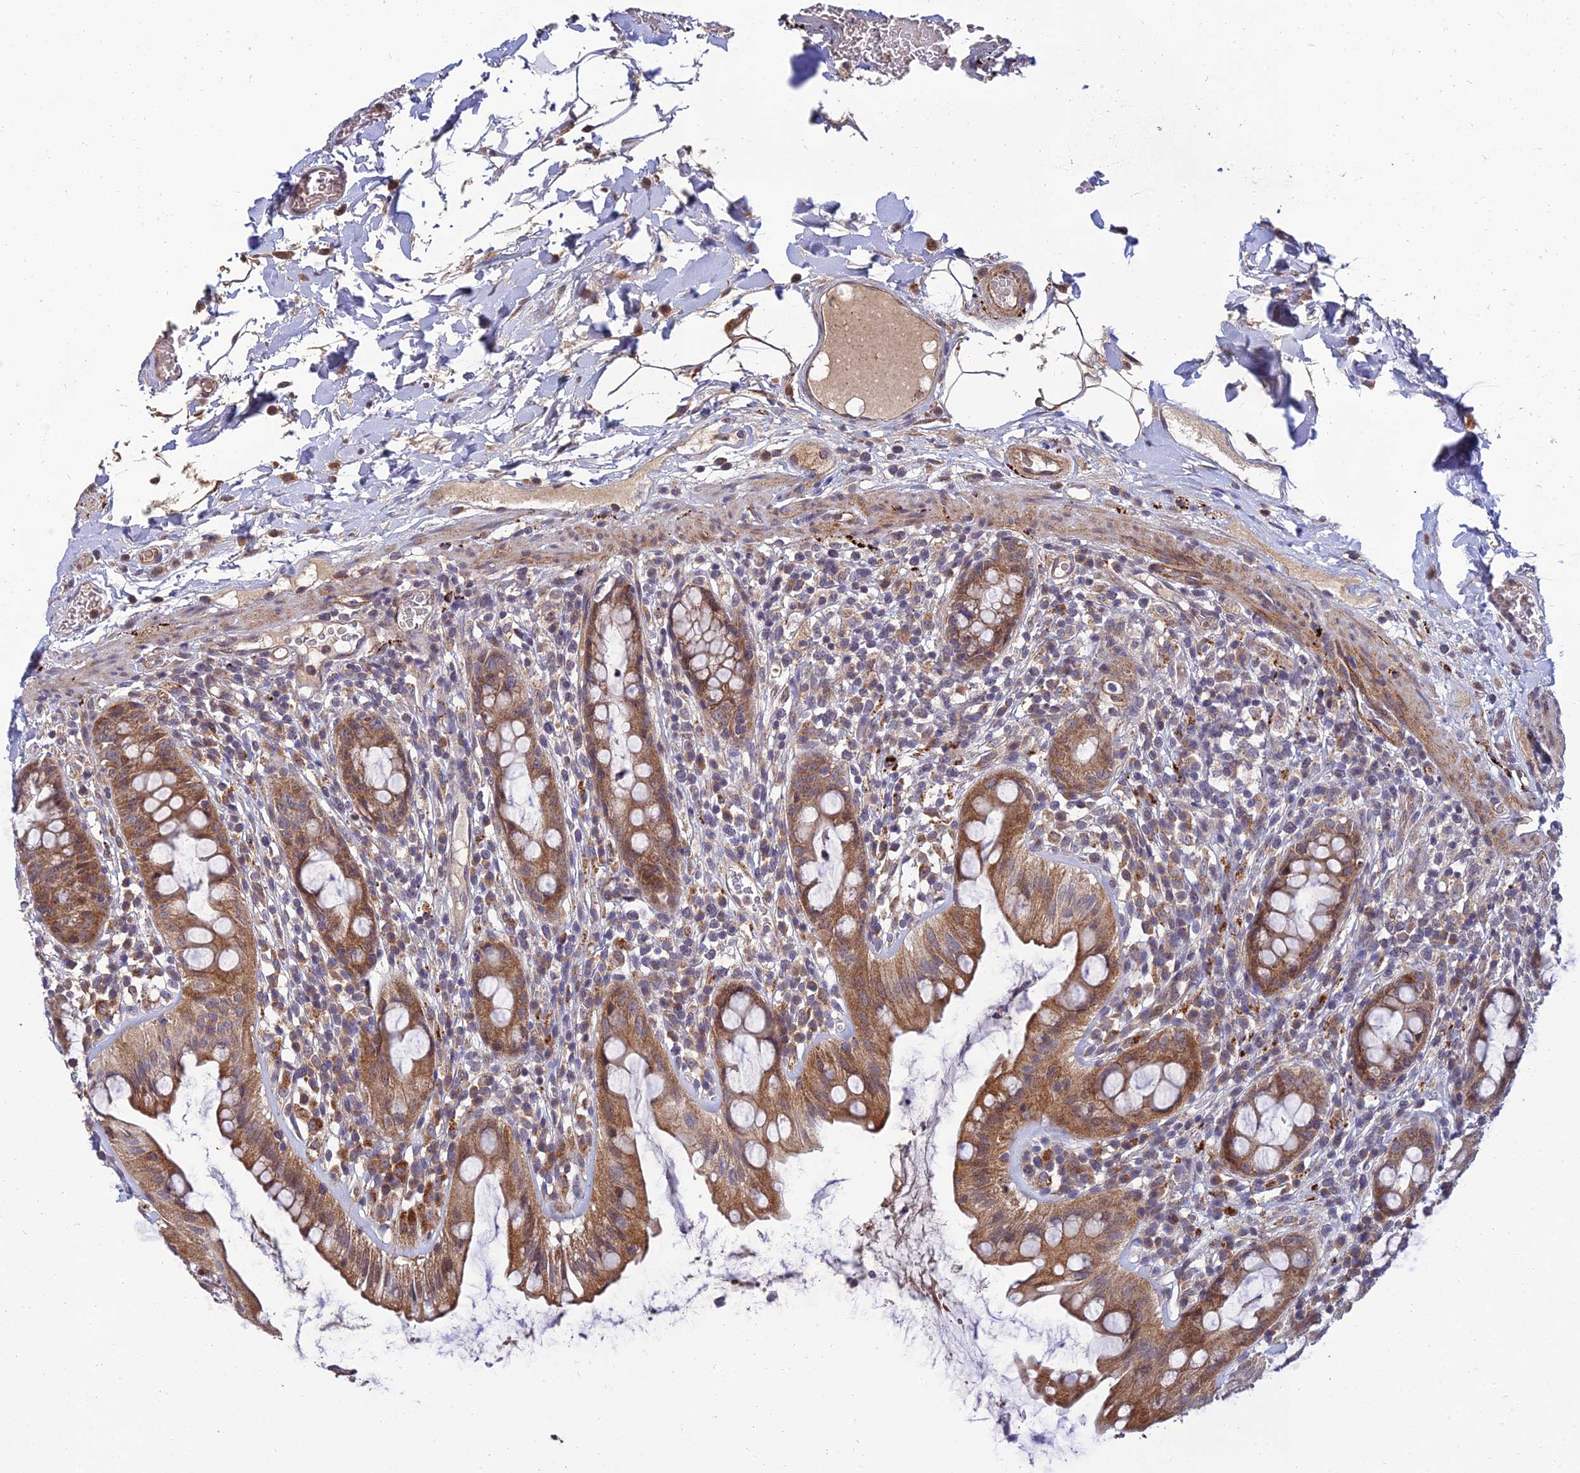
{"staining": {"intensity": "moderate", "quantity": ">75%", "location": "cytoplasmic/membranous"}, "tissue": "rectum", "cell_type": "Glandular cells", "image_type": "normal", "snomed": [{"axis": "morphology", "description": "Normal tissue, NOS"}, {"axis": "topography", "description": "Rectum"}], "caption": "Rectum stained with DAB (3,3'-diaminobenzidine) IHC displays medium levels of moderate cytoplasmic/membranous staining in about >75% of glandular cells.", "gene": "NPY", "patient": {"sex": "female", "age": 57}}